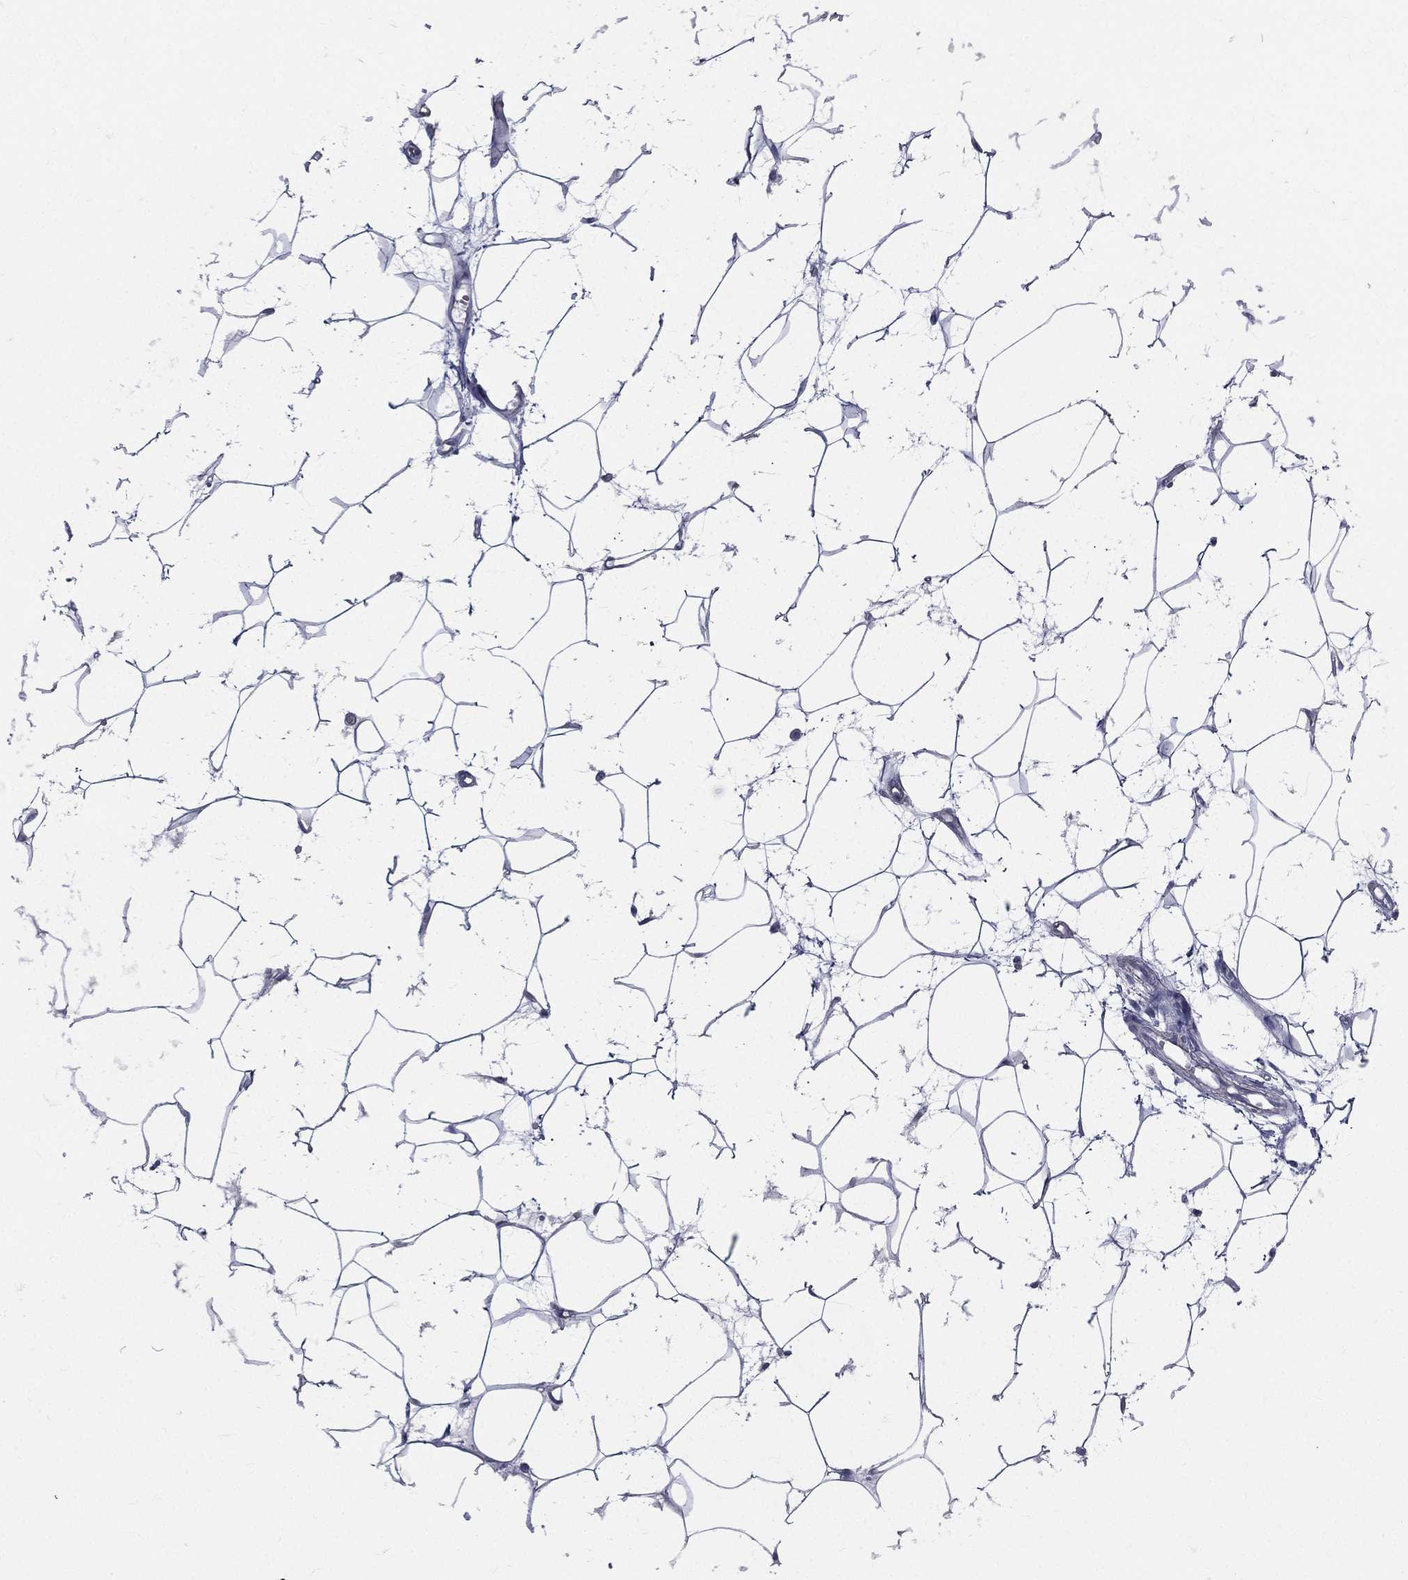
{"staining": {"intensity": "negative", "quantity": "none", "location": "none"}, "tissue": "adipose tissue", "cell_type": "Adipocytes", "image_type": "normal", "snomed": [{"axis": "morphology", "description": "Normal tissue, NOS"}, {"axis": "topography", "description": "Breast"}], "caption": "Immunohistochemistry of normal adipose tissue shows no staining in adipocytes.", "gene": "DPYS", "patient": {"sex": "female", "age": 49}}